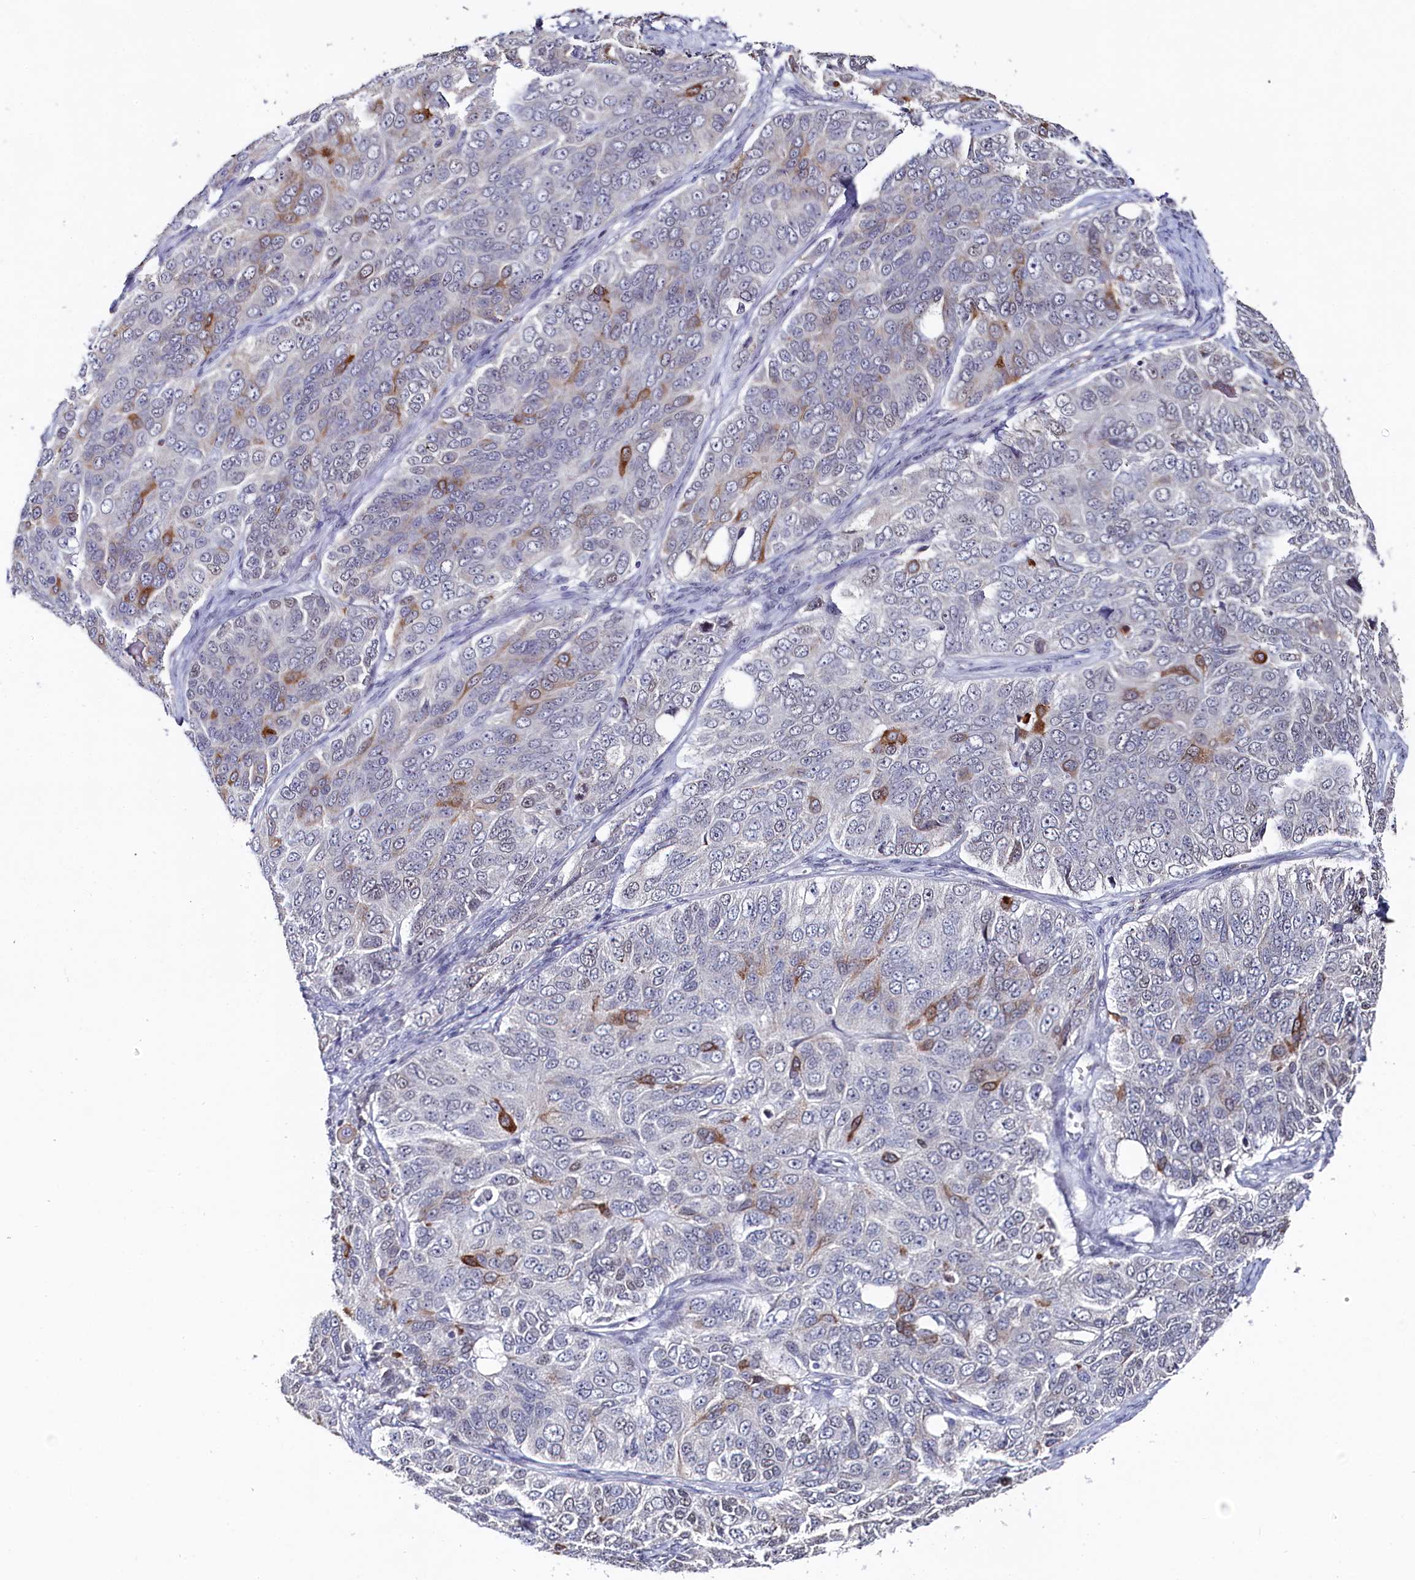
{"staining": {"intensity": "moderate", "quantity": "<25%", "location": "cytoplasmic/membranous"}, "tissue": "ovarian cancer", "cell_type": "Tumor cells", "image_type": "cancer", "snomed": [{"axis": "morphology", "description": "Carcinoma, endometroid"}, {"axis": "topography", "description": "Ovary"}], "caption": "Approximately <25% of tumor cells in endometroid carcinoma (ovarian) exhibit moderate cytoplasmic/membranous protein expression as visualized by brown immunohistochemical staining.", "gene": "TIGD4", "patient": {"sex": "female", "age": 51}}